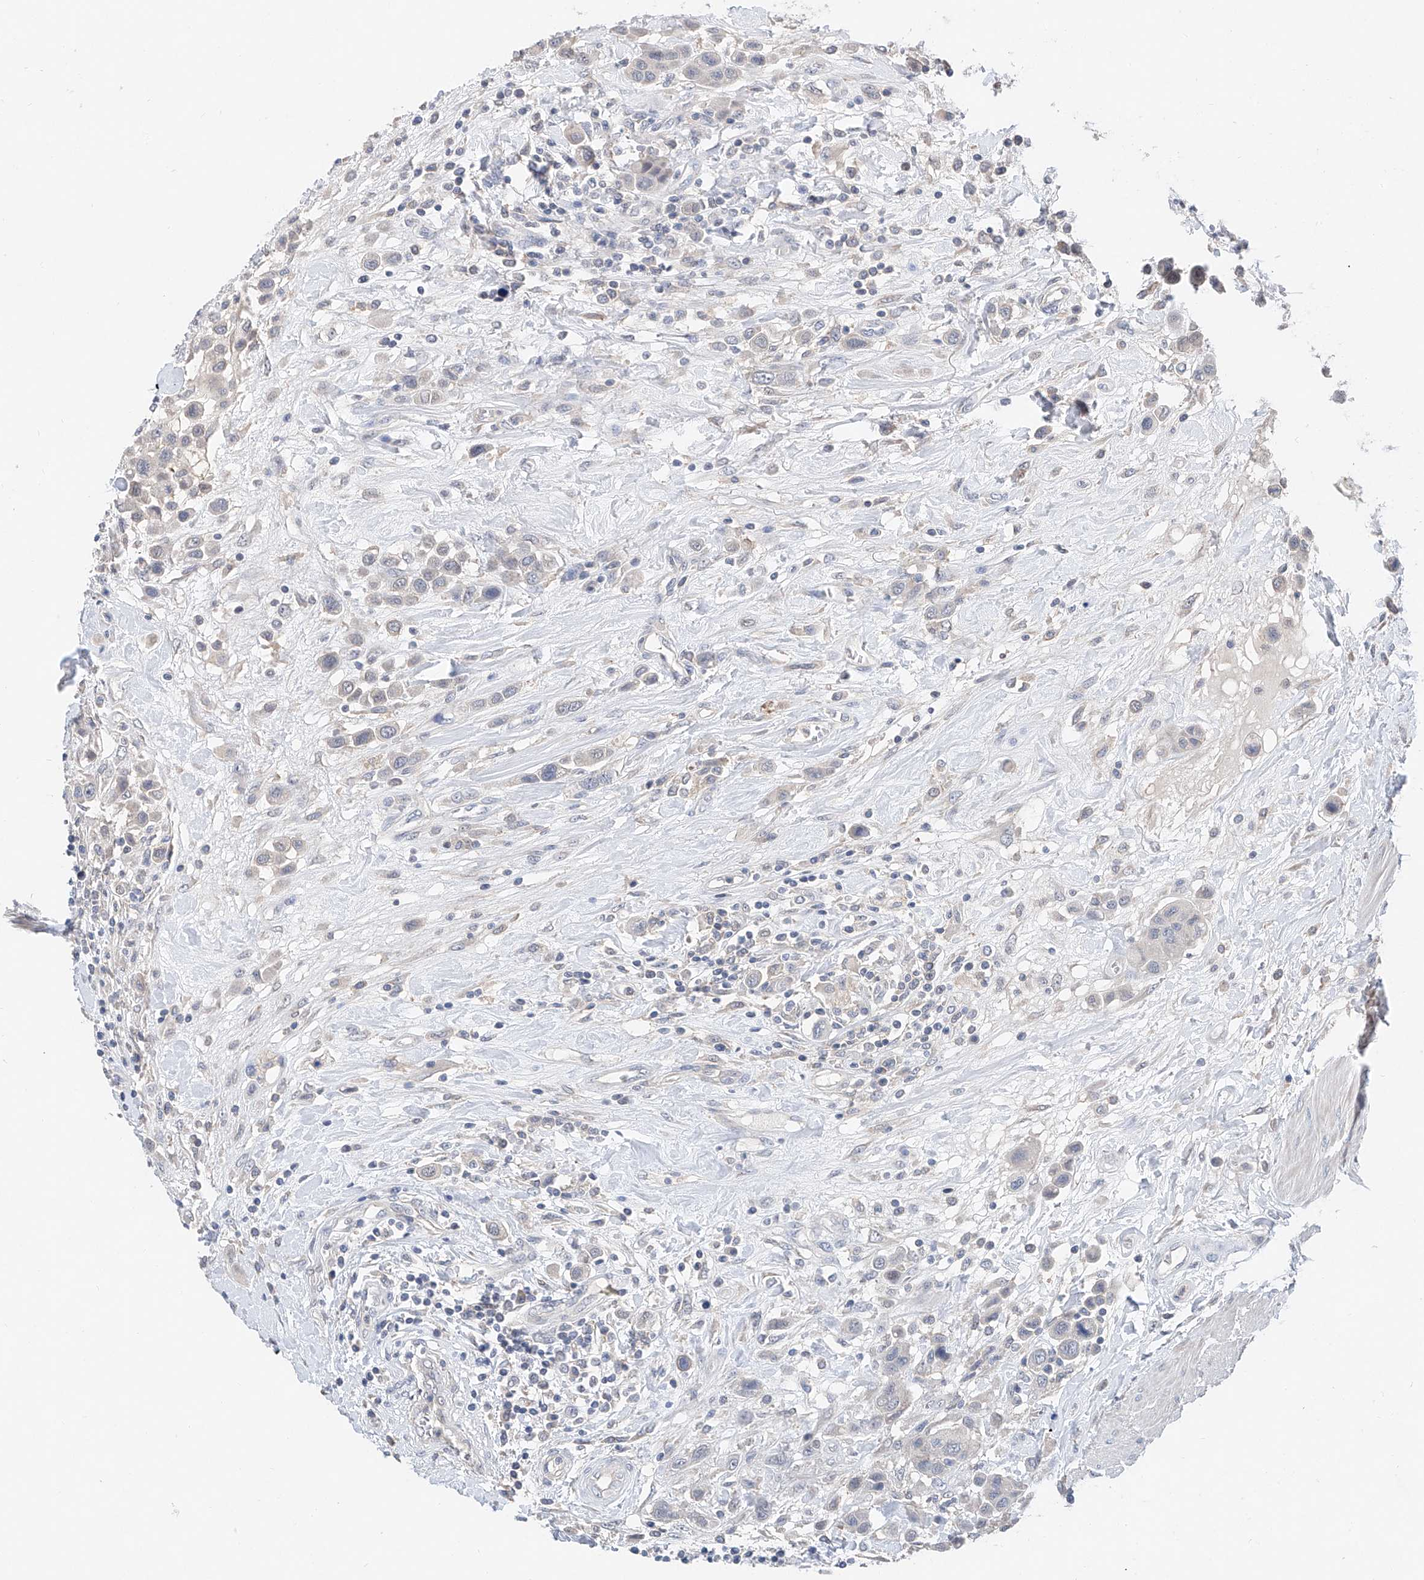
{"staining": {"intensity": "negative", "quantity": "none", "location": "none"}, "tissue": "urothelial cancer", "cell_type": "Tumor cells", "image_type": "cancer", "snomed": [{"axis": "morphology", "description": "Urothelial carcinoma, High grade"}, {"axis": "topography", "description": "Urinary bladder"}], "caption": "IHC of urothelial cancer exhibits no expression in tumor cells.", "gene": "FUCA2", "patient": {"sex": "male", "age": 50}}